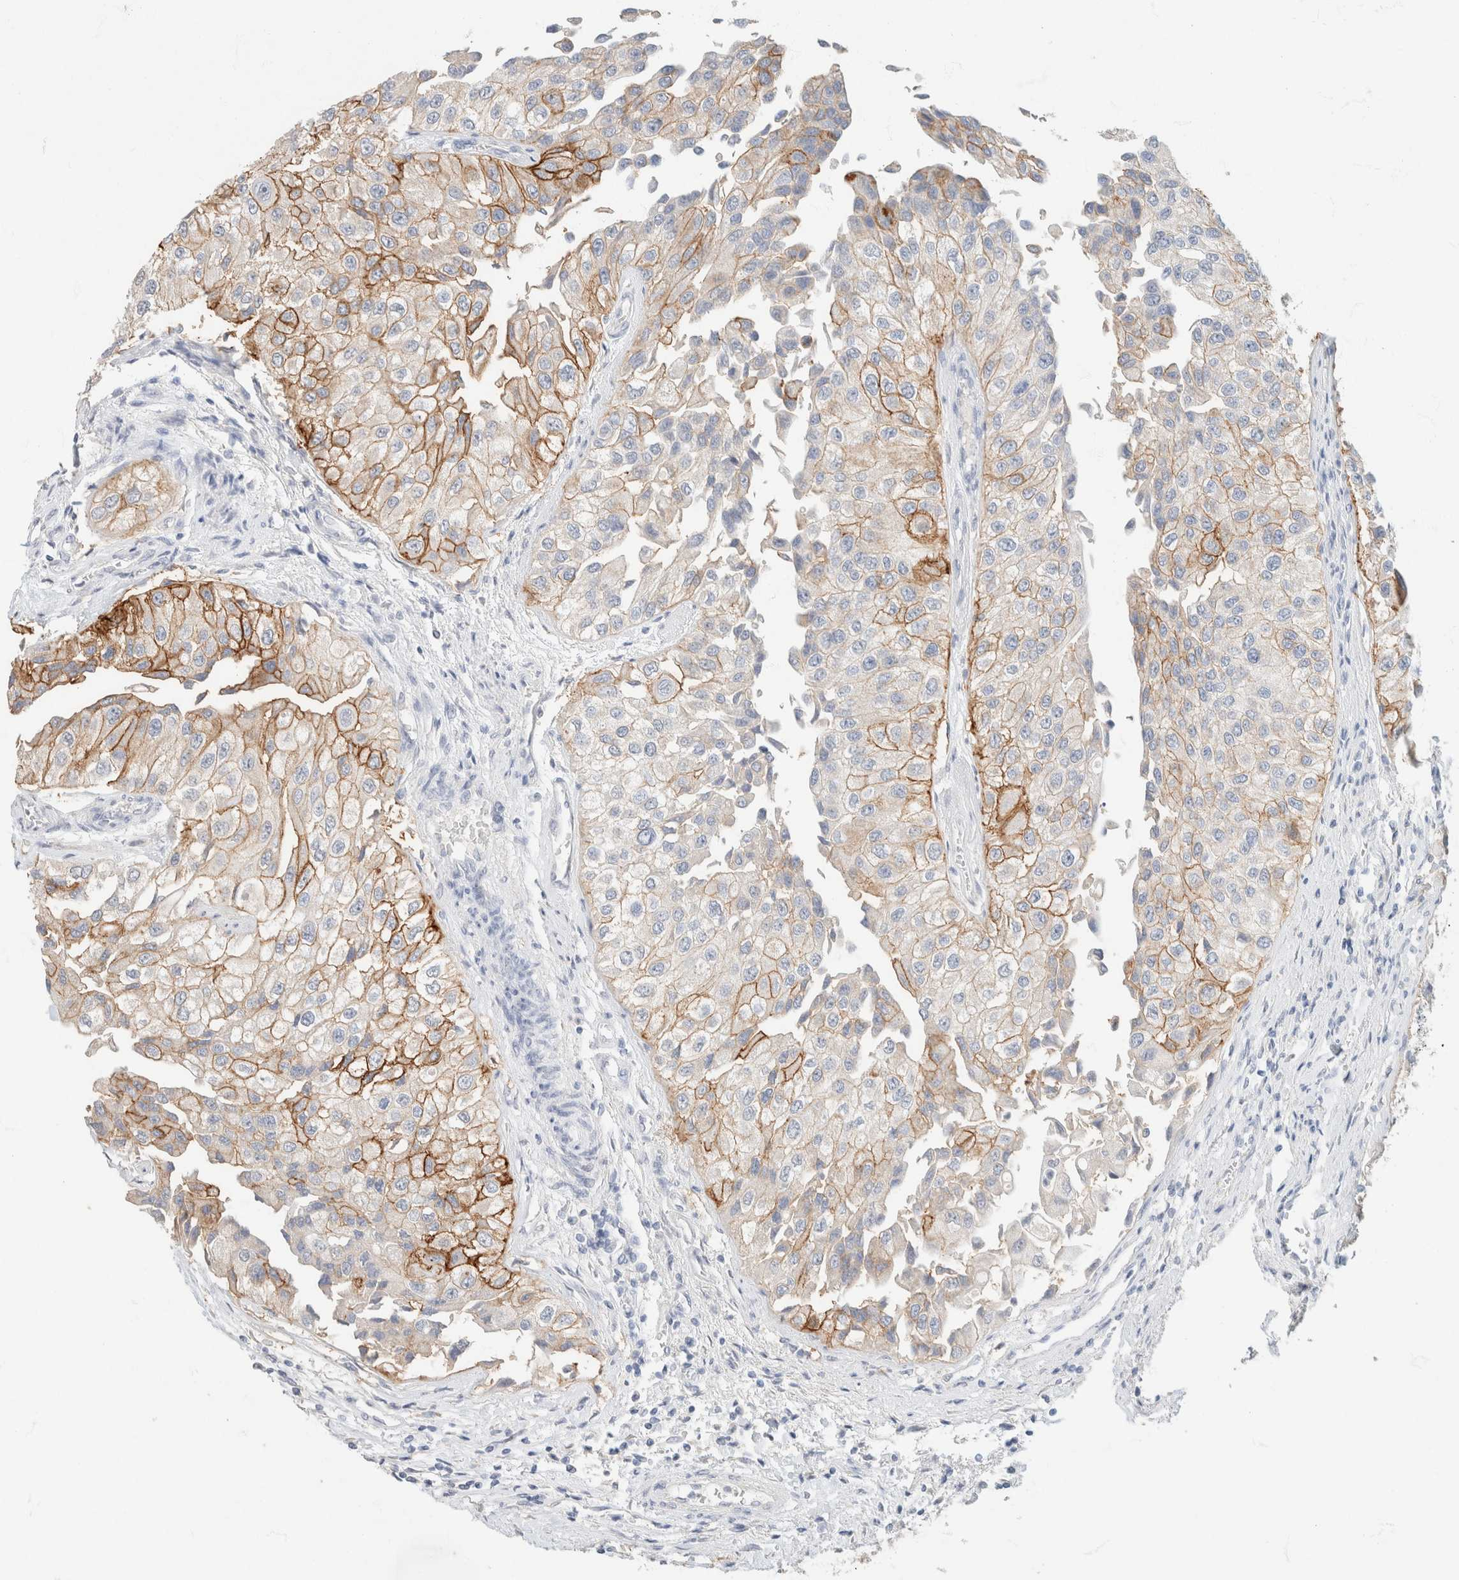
{"staining": {"intensity": "moderate", "quantity": "25%-75%", "location": "cytoplasmic/membranous"}, "tissue": "urothelial cancer", "cell_type": "Tumor cells", "image_type": "cancer", "snomed": [{"axis": "morphology", "description": "Urothelial carcinoma, High grade"}, {"axis": "topography", "description": "Kidney"}, {"axis": "topography", "description": "Urinary bladder"}], "caption": "Urothelial cancer stained with a brown dye displays moderate cytoplasmic/membranous positive positivity in about 25%-75% of tumor cells.", "gene": "CA12", "patient": {"sex": "male", "age": 77}}